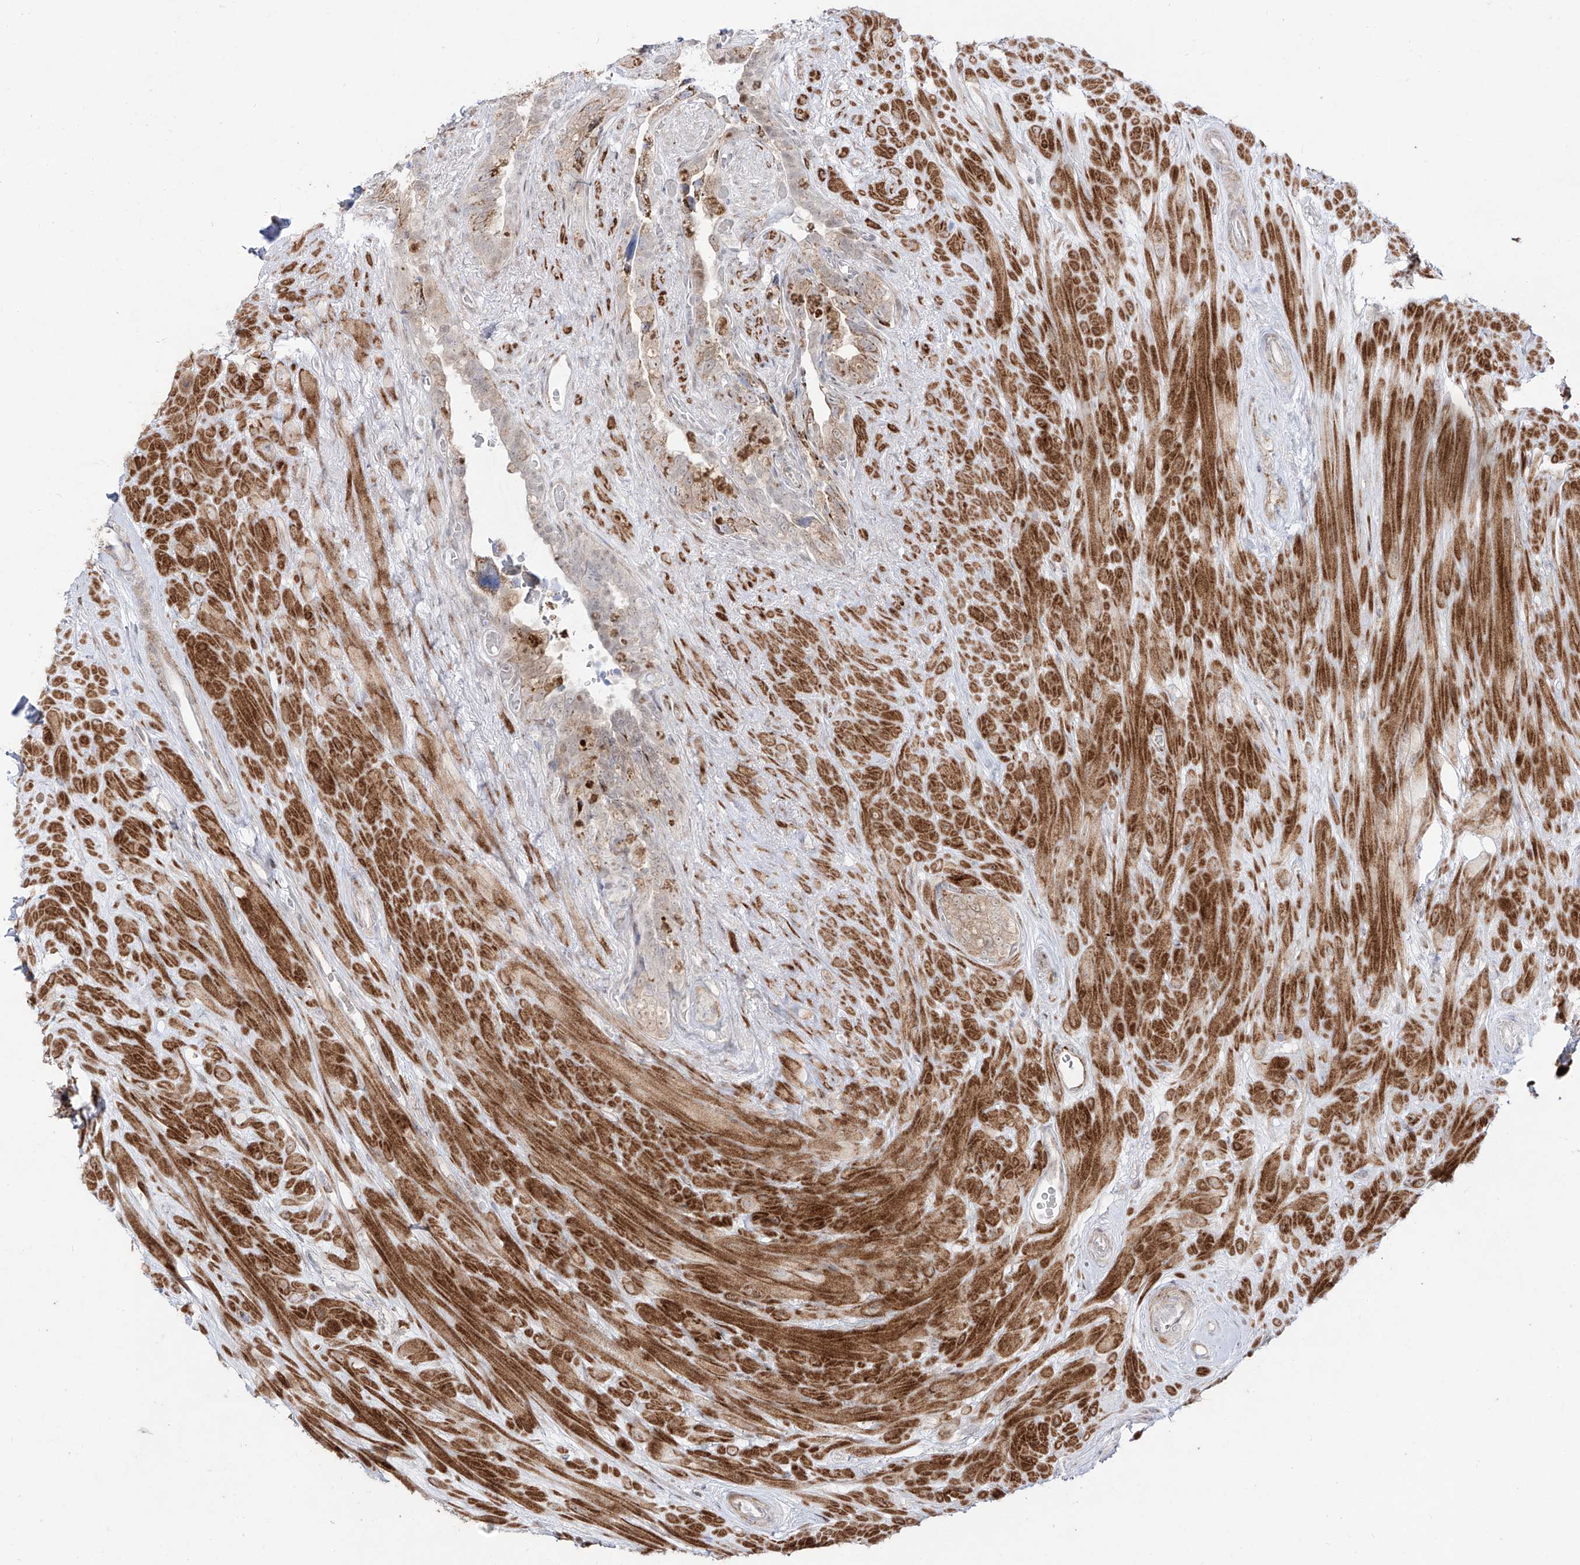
{"staining": {"intensity": "moderate", "quantity": "25%-75%", "location": "cytoplasmic/membranous,nuclear"}, "tissue": "seminal vesicle", "cell_type": "Glandular cells", "image_type": "normal", "snomed": [{"axis": "morphology", "description": "Normal tissue, NOS"}, {"axis": "topography", "description": "Seminal veicle"}], "caption": "Protein staining of benign seminal vesicle exhibits moderate cytoplasmic/membranous,nuclear staining in about 25%-75% of glandular cells. (Brightfield microscopy of DAB IHC at high magnification).", "gene": "ZNF180", "patient": {"sex": "male", "age": 80}}